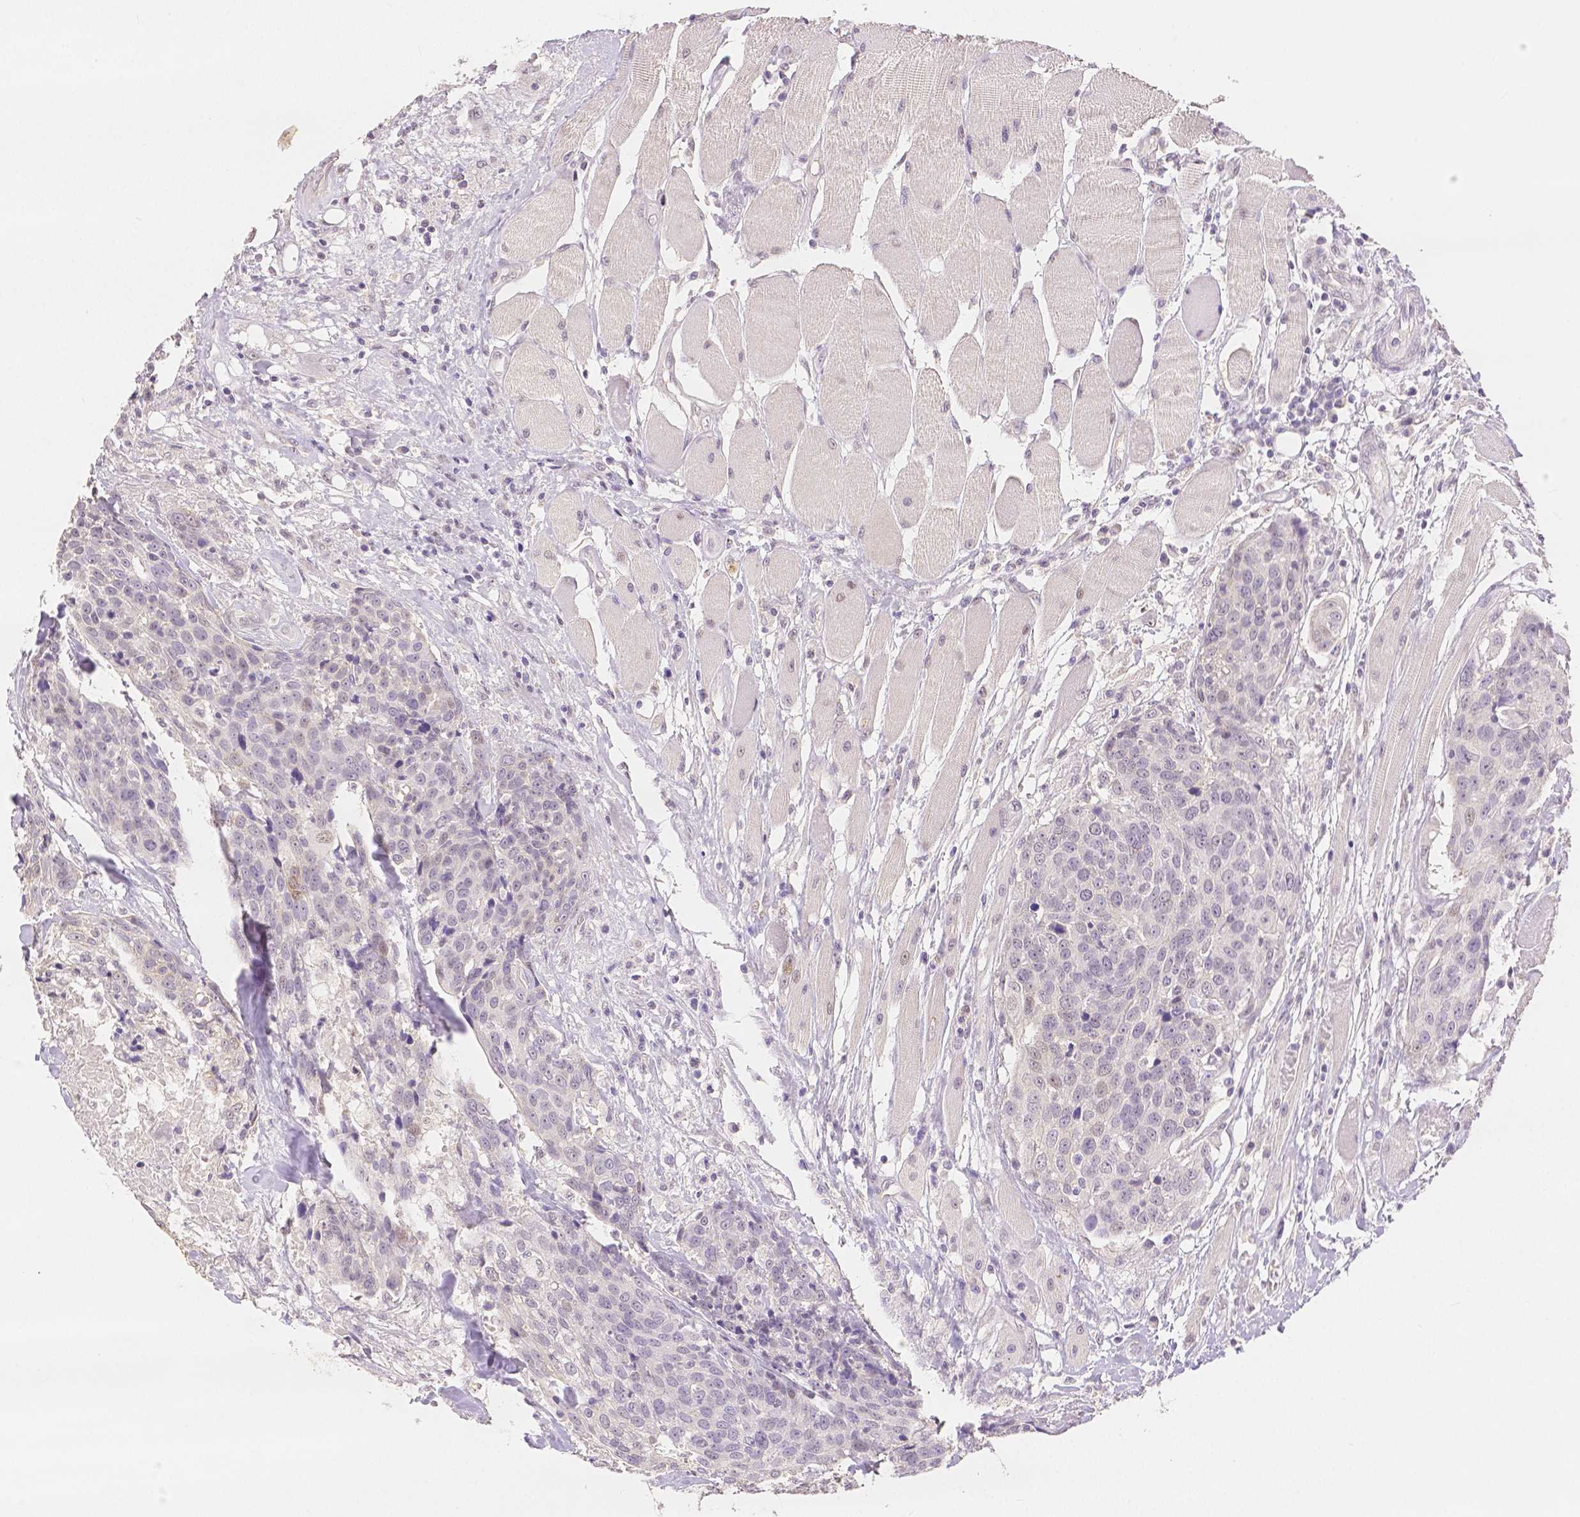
{"staining": {"intensity": "negative", "quantity": "none", "location": "none"}, "tissue": "head and neck cancer", "cell_type": "Tumor cells", "image_type": "cancer", "snomed": [{"axis": "morphology", "description": "Squamous cell carcinoma, NOS"}, {"axis": "topography", "description": "Oral tissue"}, {"axis": "topography", "description": "Head-Neck"}], "caption": "The histopathology image reveals no staining of tumor cells in head and neck cancer.", "gene": "OCLN", "patient": {"sex": "male", "age": 64}}